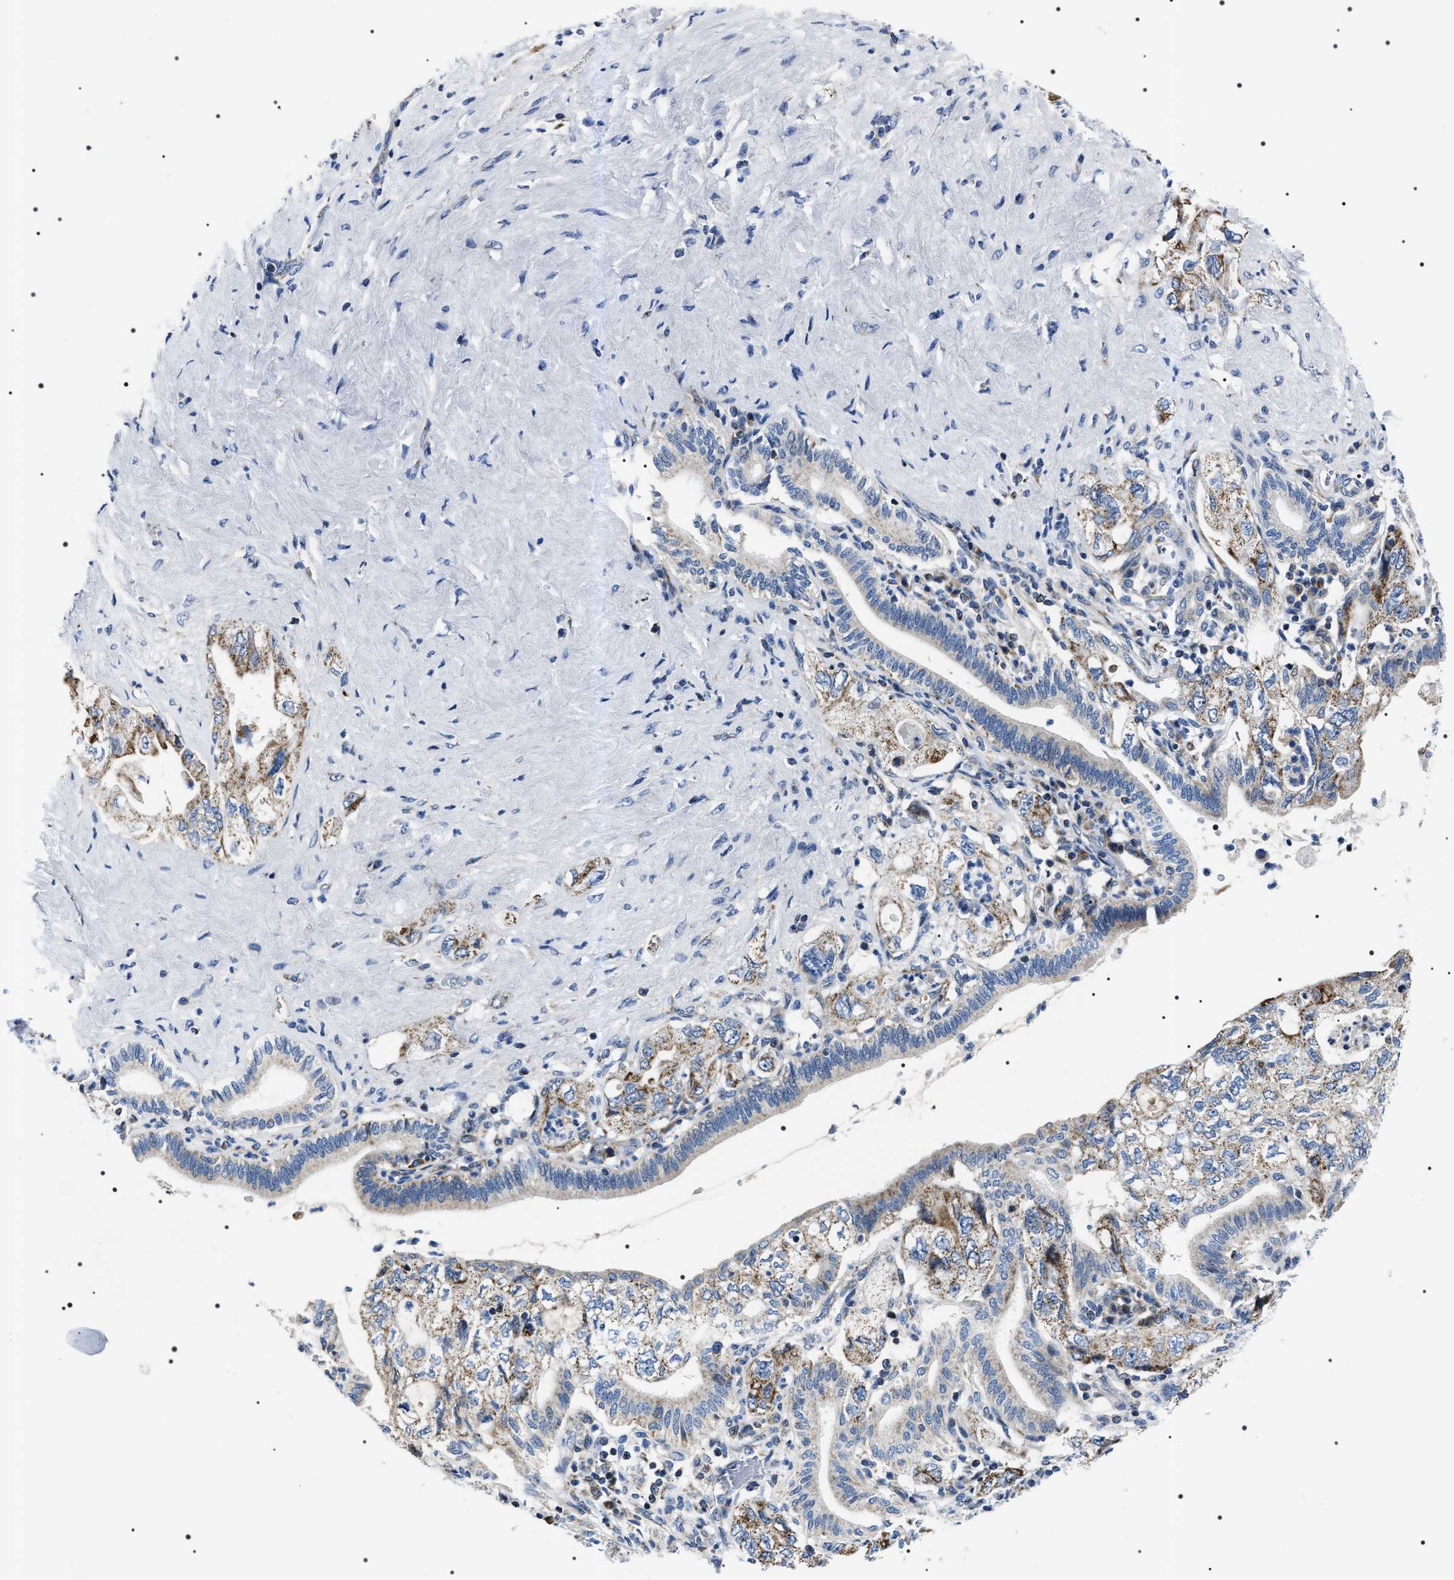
{"staining": {"intensity": "moderate", "quantity": "25%-75%", "location": "cytoplasmic/membranous"}, "tissue": "pancreatic cancer", "cell_type": "Tumor cells", "image_type": "cancer", "snomed": [{"axis": "morphology", "description": "Adenocarcinoma, NOS"}, {"axis": "topography", "description": "Pancreas"}], "caption": "A brown stain labels moderate cytoplasmic/membranous positivity of a protein in adenocarcinoma (pancreatic) tumor cells.", "gene": "NTMT1", "patient": {"sex": "female", "age": 73}}